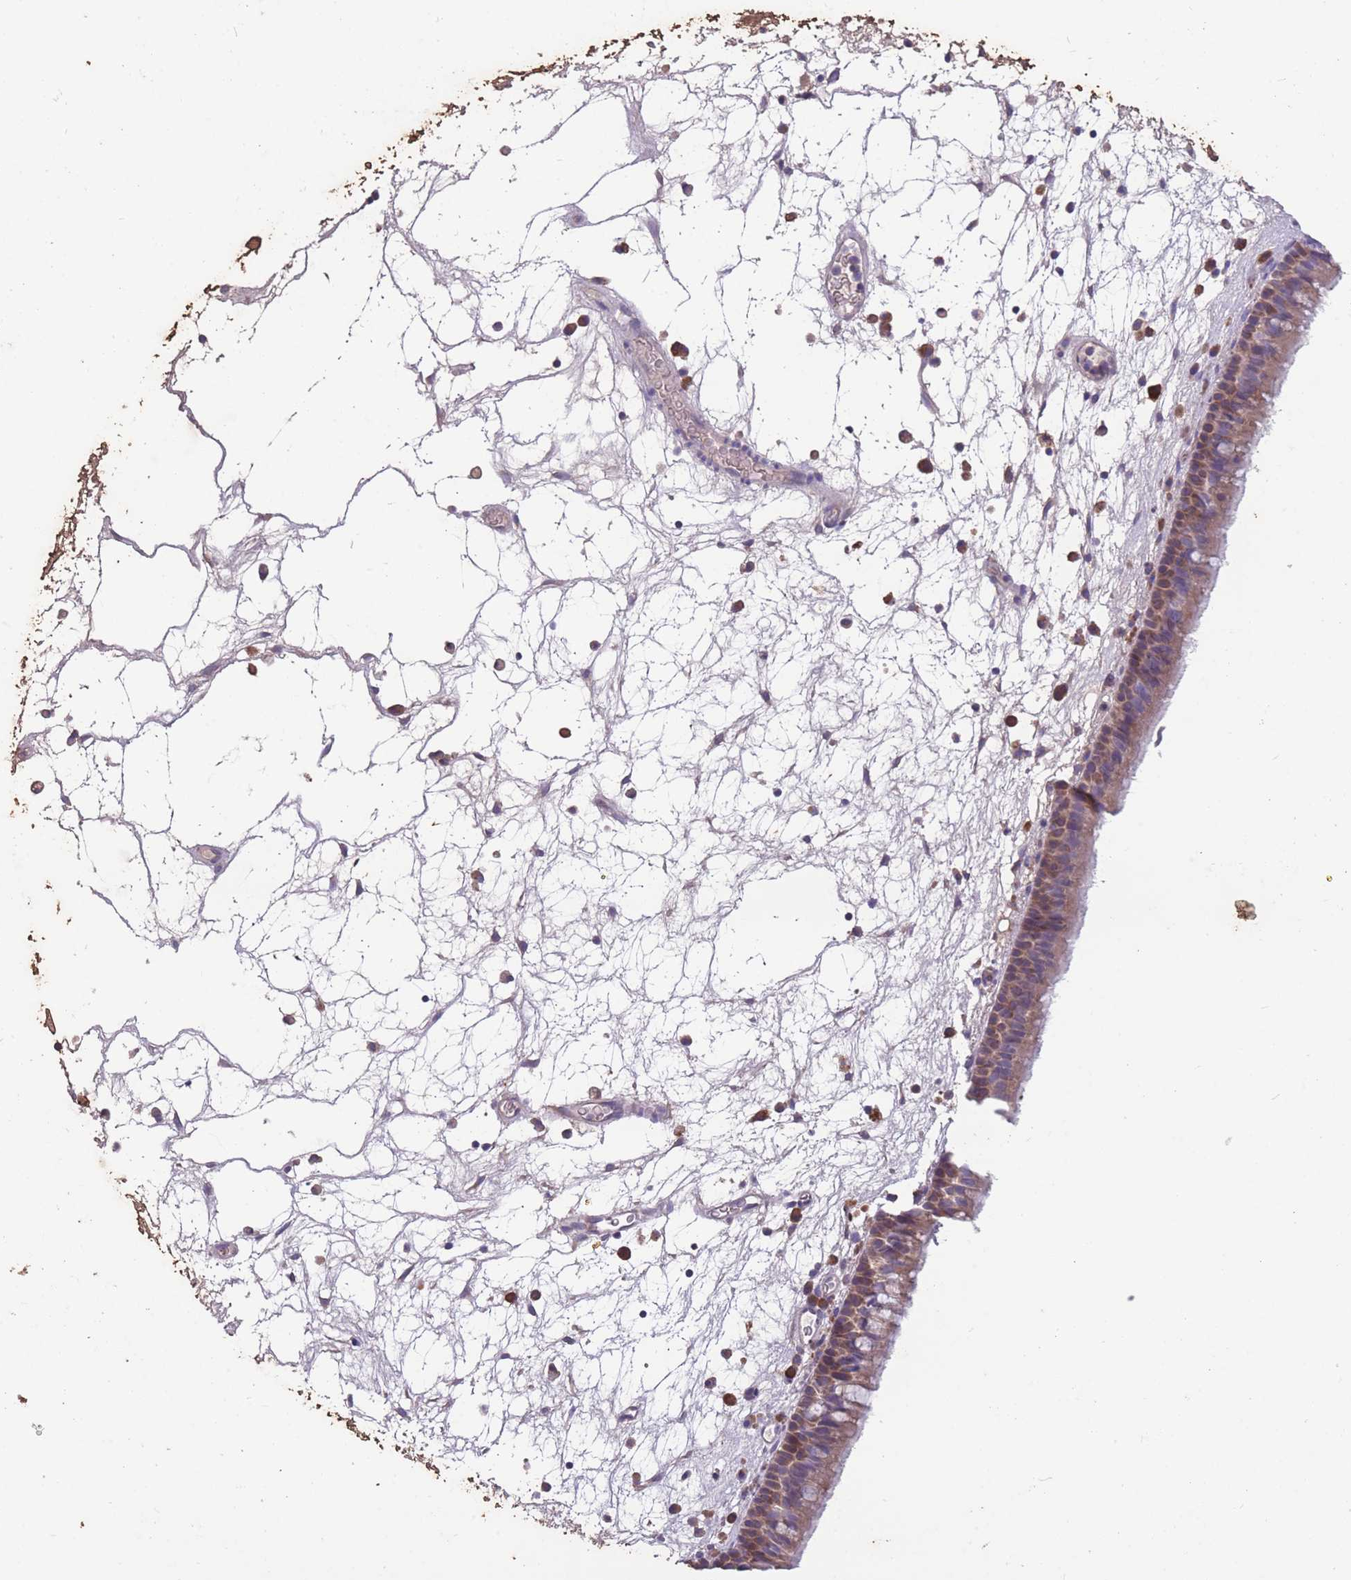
{"staining": {"intensity": "weak", "quantity": ">75%", "location": "cytoplasmic/membranous"}, "tissue": "nasopharynx", "cell_type": "Respiratory epithelial cells", "image_type": "normal", "snomed": [{"axis": "morphology", "description": "Normal tissue, NOS"}, {"axis": "morphology", "description": "Inflammation, NOS"}, {"axis": "morphology", "description": "Malignant melanoma, Metastatic site"}, {"axis": "topography", "description": "Nasopharynx"}], "caption": "Immunohistochemistry staining of normal nasopharynx, which reveals low levels of weak cytoplasmic/membranous positivity in approximately >75% of respiratory epithelial cells indicating weak cytoplasmic/membranous protein staining. The staining was performed using DAB (brown) for protein detection and nuclei were counterstained in hematoxylin (blue).", "gene": "STIM2", "patient": {"sex": "male", "age": 70}}